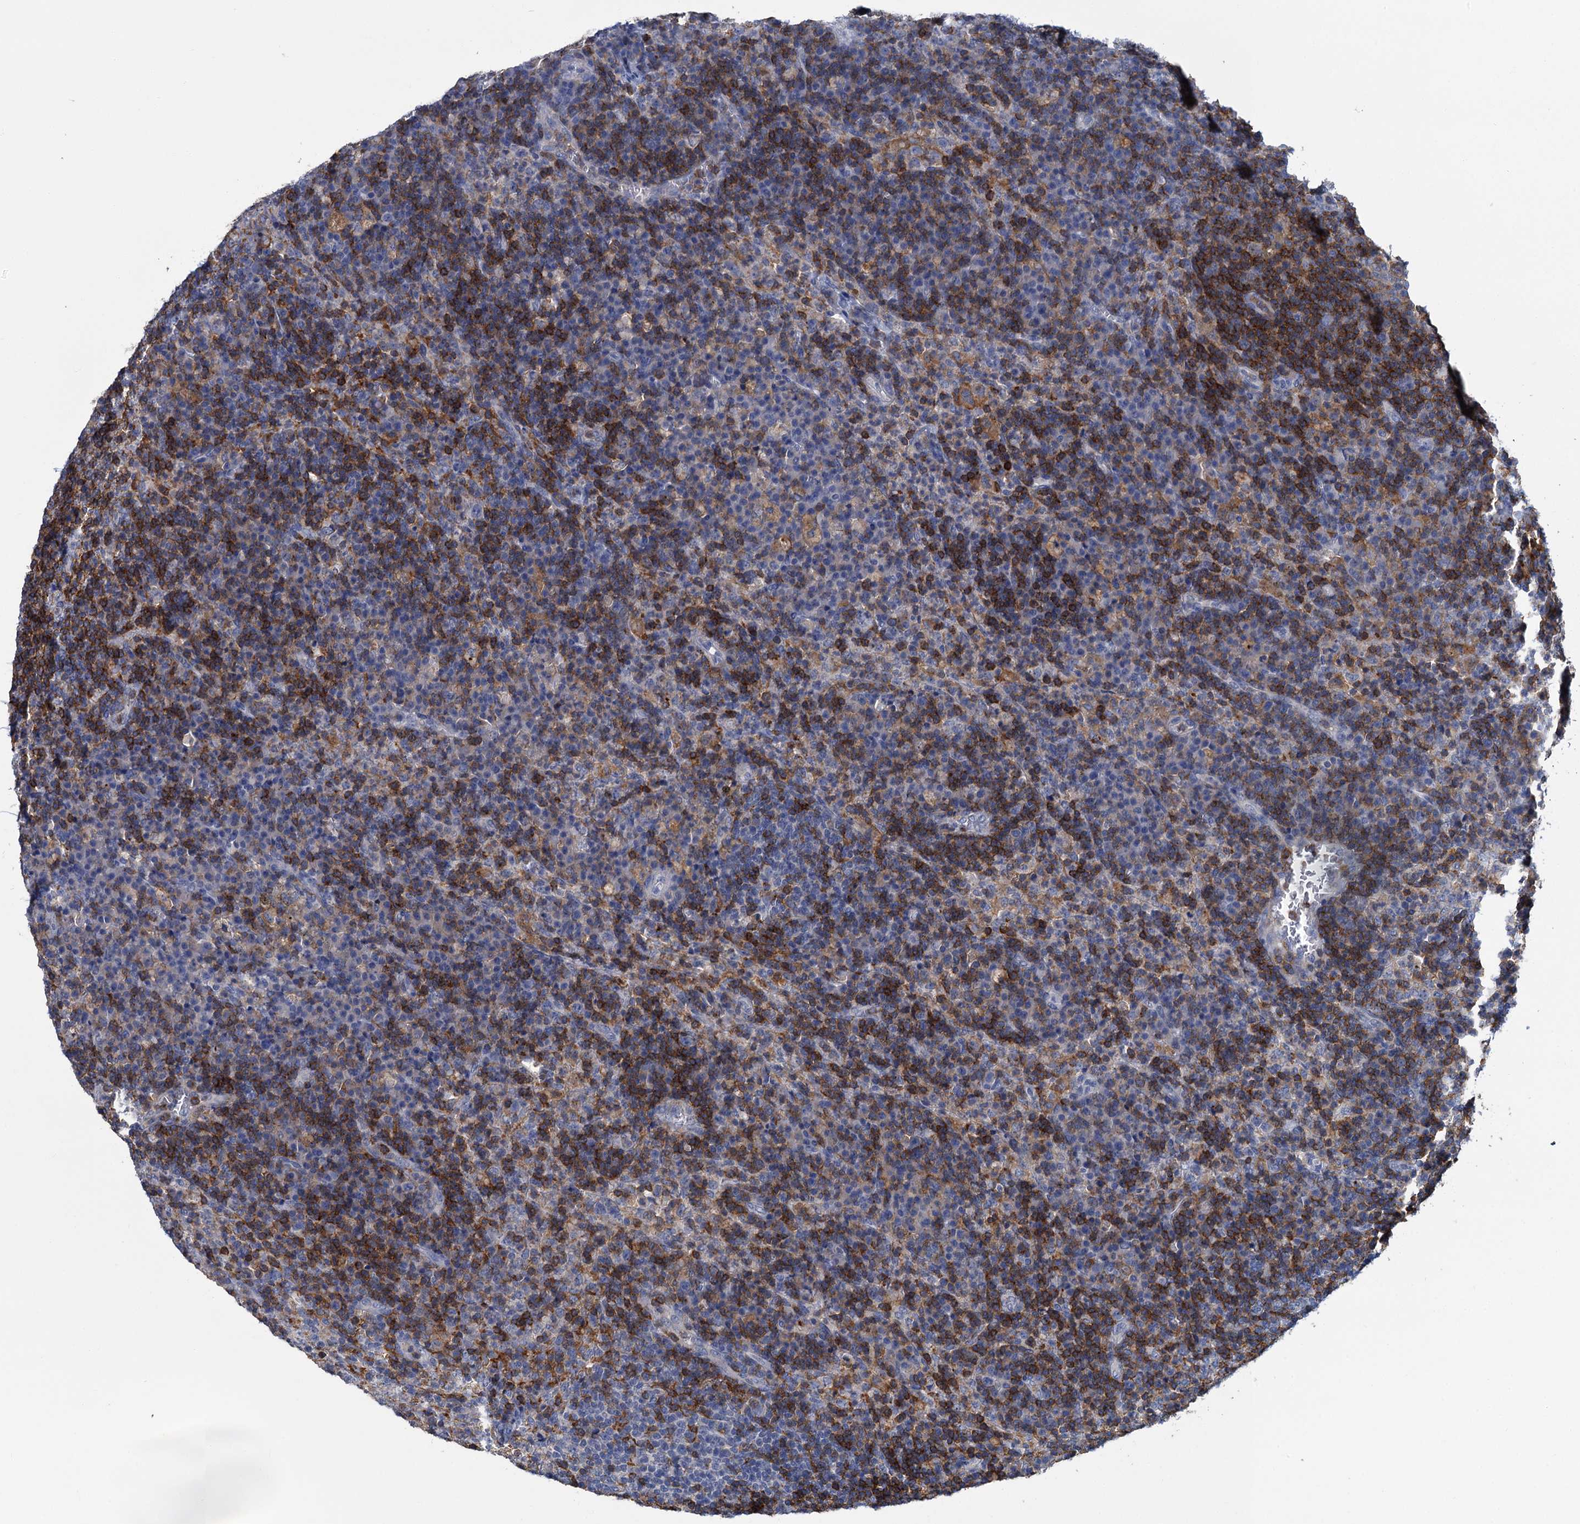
{"staining": {"intensity": "moderate", "quantity": "<25%", "location": "cytoplasmic/membranous"}, "tissue": "lymph node", "cell_type": "Germinal center cells", "image_type": "normal", "snomed": [{"axis": "morphology", "description": "Normal tissue, NOS"}, {"axis": "topography", "description": "Lymph node"}], "caption": "Immunohistochemical staining of unremarkable lymph node shows moderate cytoplasmic/membranous protein positivity in approximately <25% of germinal center cells.", "gene": "FGFR2", "patient": {"sex": "female", "age": 70}}